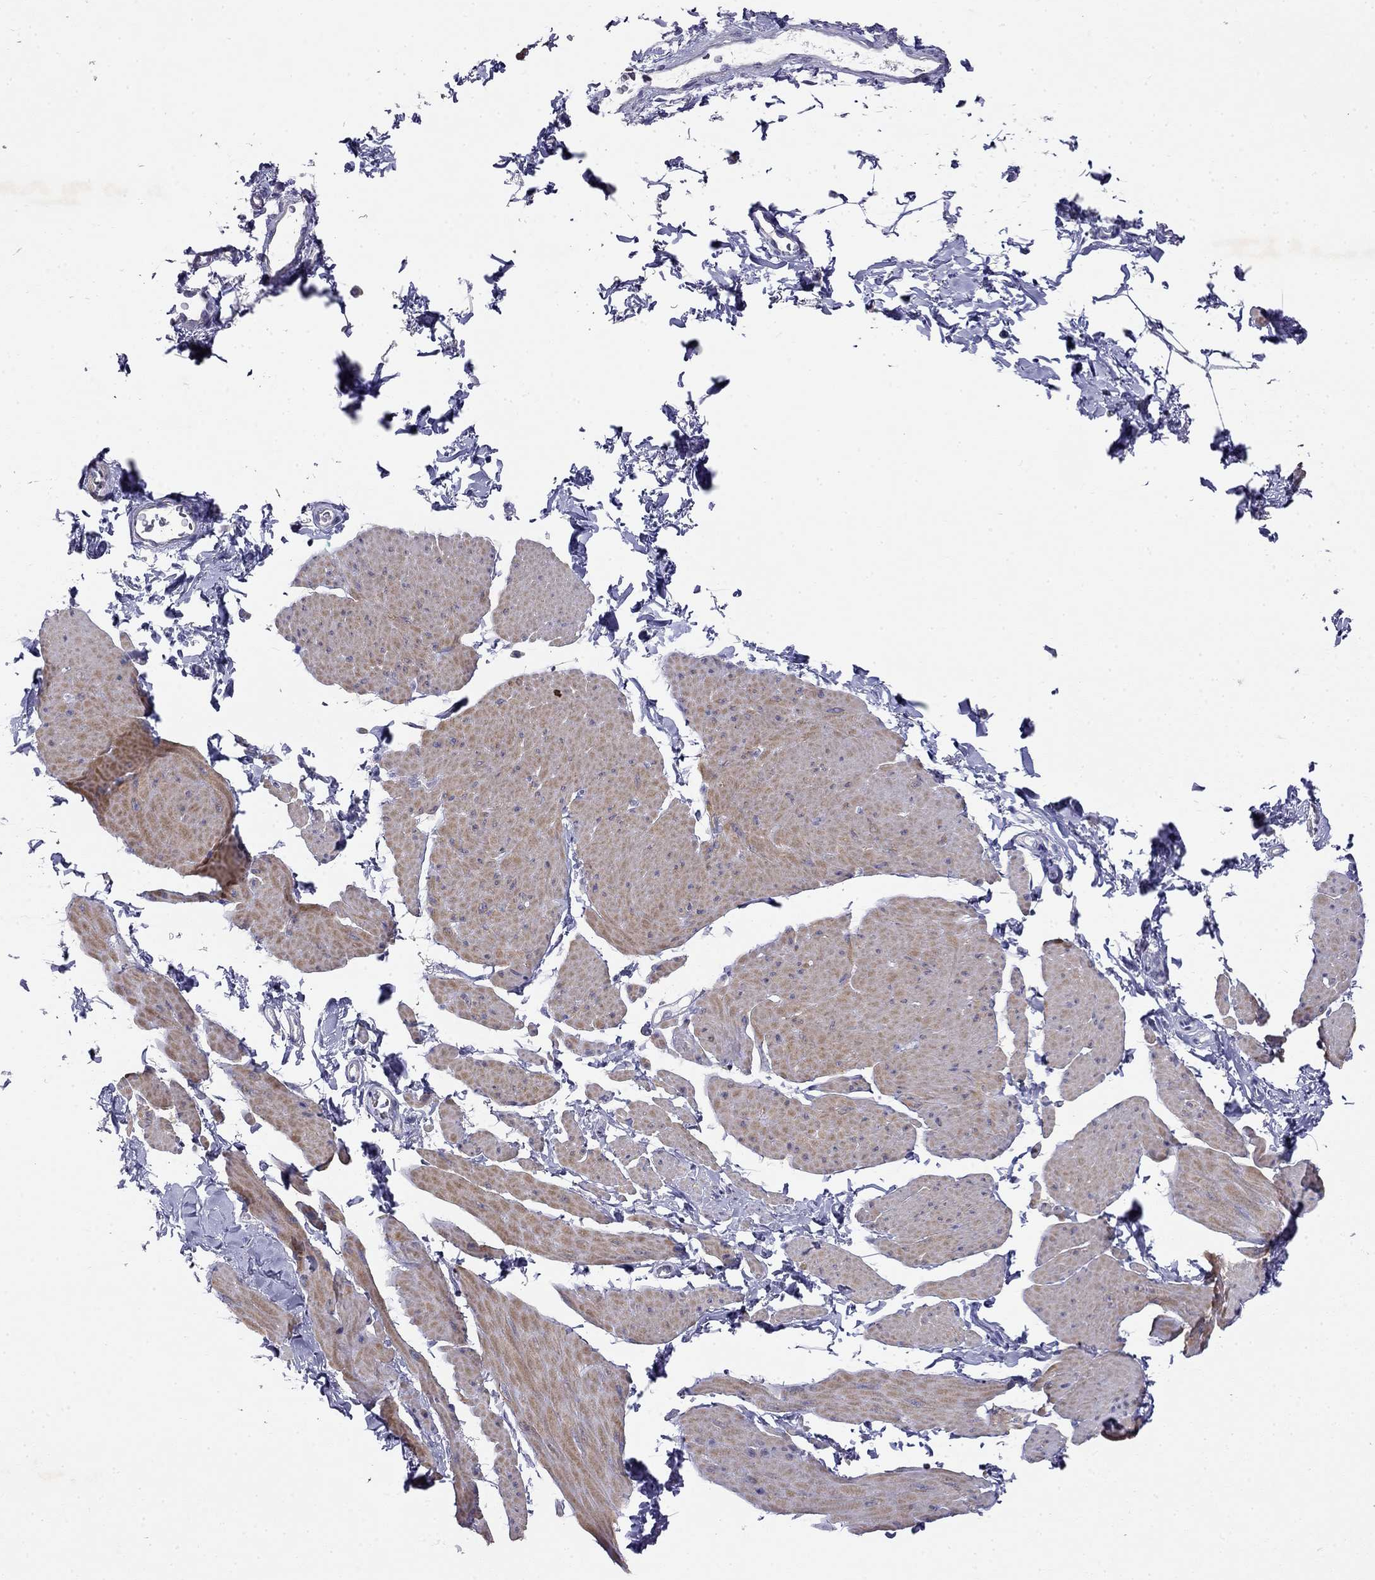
{"staining": {"intensity": "negative", "quantity": "none", "location": "none"}, "tissue": "smooth muscle", "cell_type": "Smooth muscle cells", "image_type": "normal", "snomed": [{"axis": "morphology", "description": "Normal tissue, NOS"}, {"axis": "topography", "description": "Adipose tissue"}, {"axis": "topography", "description": "Smooth muscle"}, {"axis": "topography", "description": "Peripheral nerve tissue"}], "caption": "IHC micrograph of normal smooth muscle stained for a protein (brown), which reveals no expression in smooth muscle cells. Nuclei are stained in blue.", "gene": "LY6H", "patient": {"sex": "male", "age": 83}}